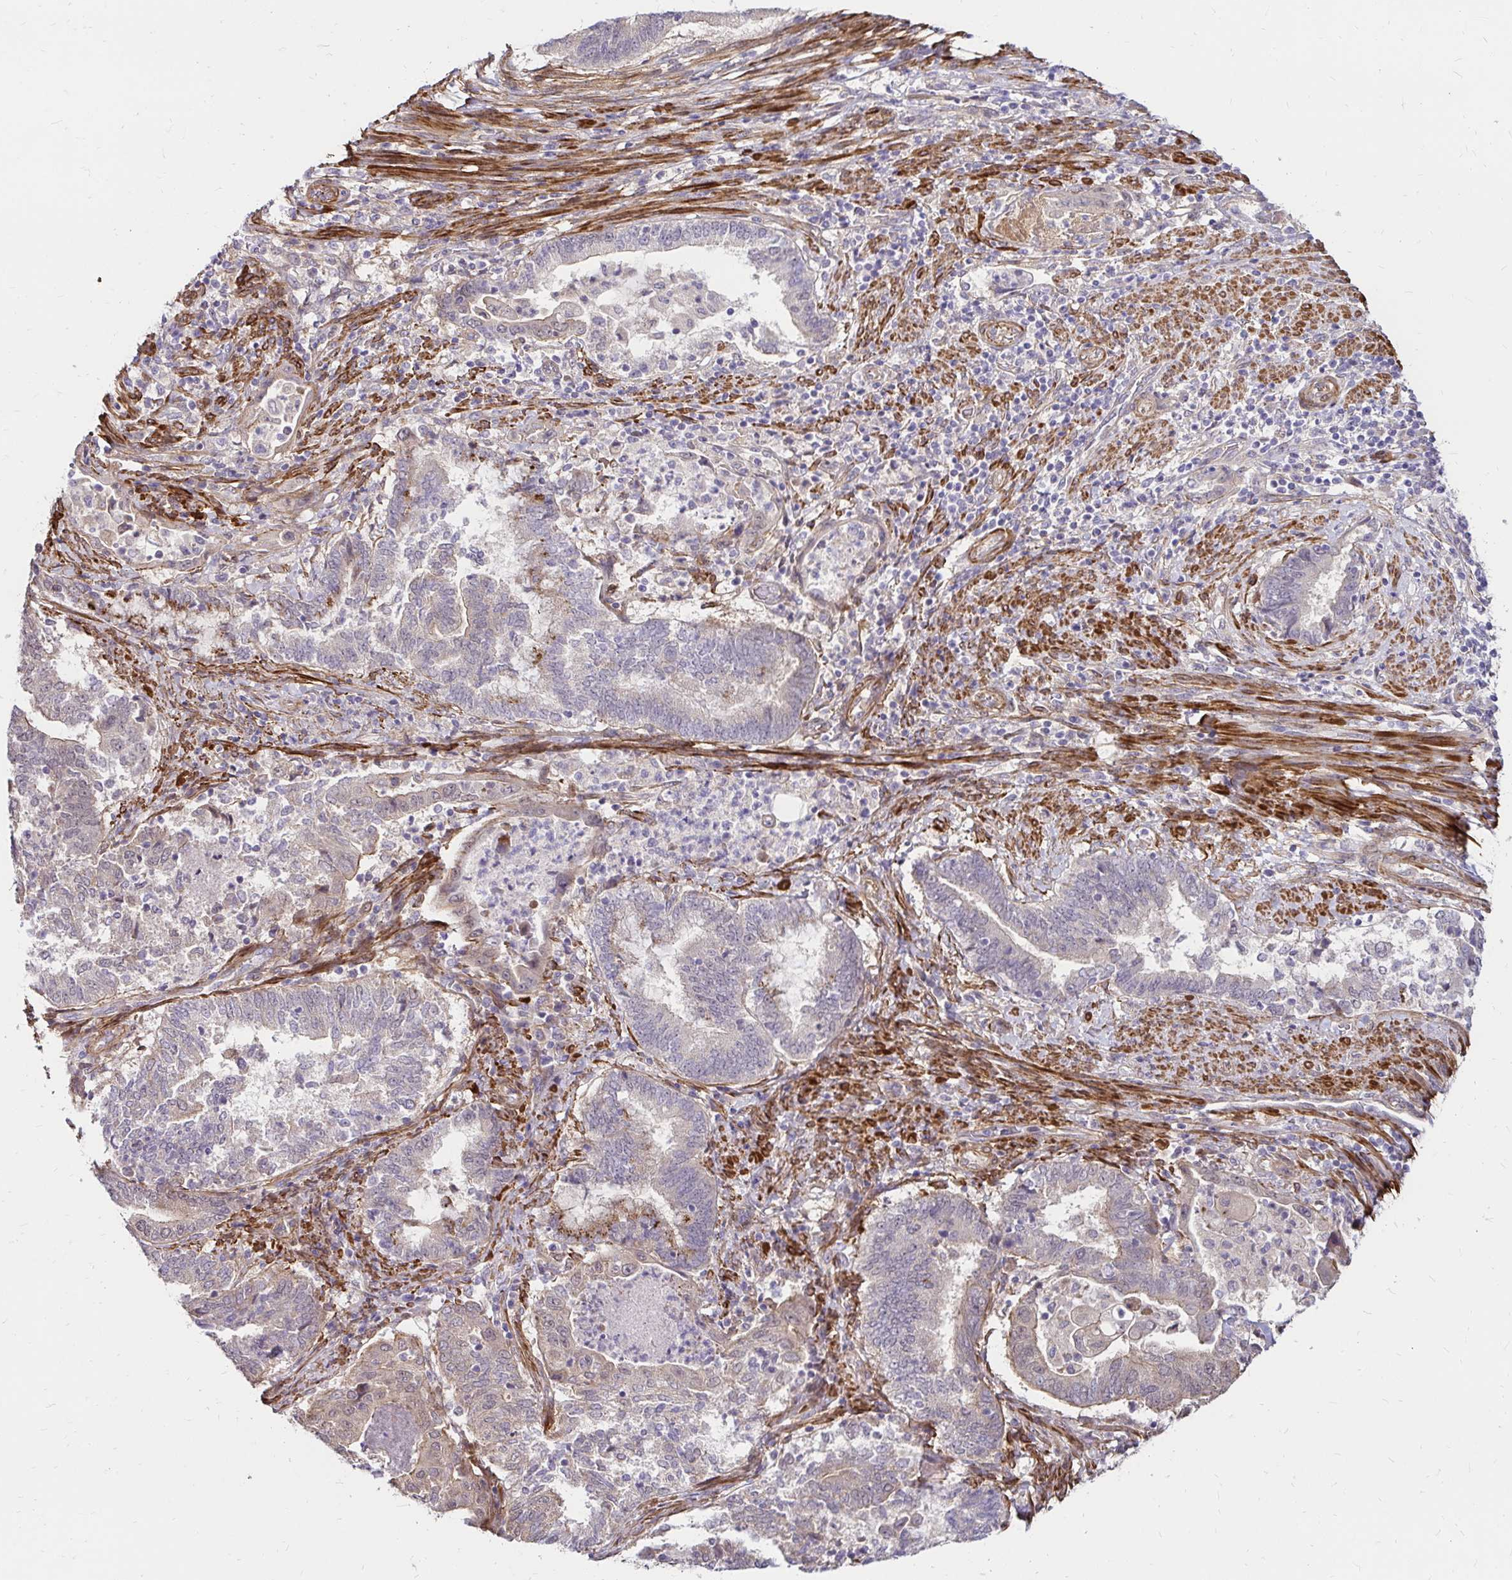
{"staining": {"intensity": "negative", "quantity": "none", "location": "none"}, "tissue": "endometrial cancer", "cell_type": "Tumor cells", "image_type": "cancer", "snomed": [{"axis": "morphology", "description": "Adenocarcinoma, NOS"}, {"axis": "topography", "description": "Endometrium"}], "caption": "DAB (3,3'-diaminobenzidine) immunohistochemical staining of adenocarcinoma (endometrial) reveals no significant positivity in tumor cells.", "gene": "YAP1", "patient": {"sex": "female", "age": 65}}